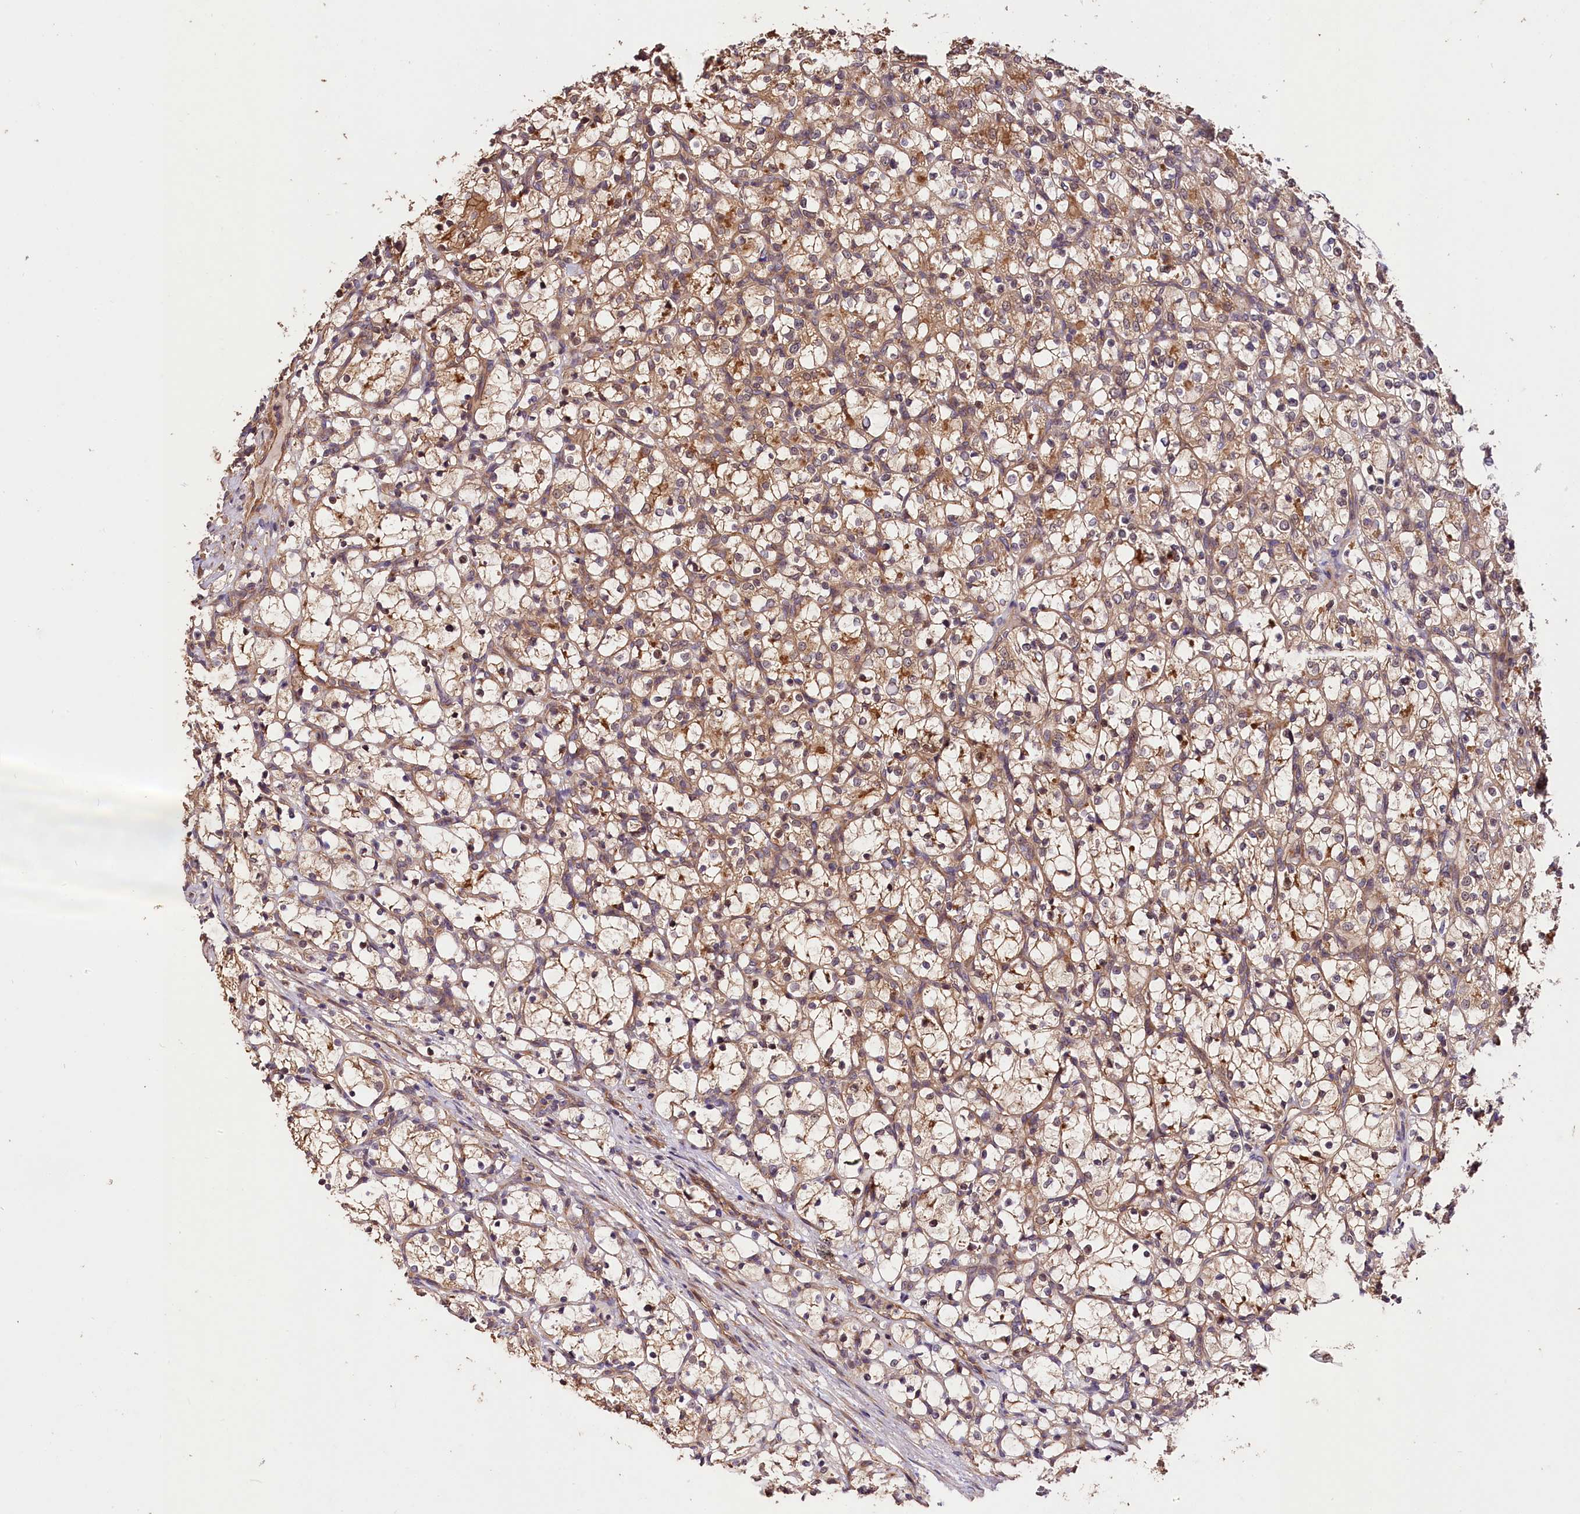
{"staining": {"intensity": "weak", "quantity": ">75%", "location": "cytoplasmic/membranous"}, "tissue": "renal cancer", "cell_type": "Tumor cells", "image_type": "cancer", "snomed": [{"axis": "morphology", "description": "Adenocarcinoma, NOS"}, {"axis": "topography", "description": "Kidney"}], "caption": "A low amount of weak cytoplasmic/membranous staining is identified in approximately >75% of tumor cells in renal adenocarcinoma tissue. Using DAB (3,3'-diaminobenzidine) (brown) and hematoxylin (blue) stains, captured at high magnification using brightfield microscopy.", "gene": "CES3", "patient": {"sex": "female", "age": 69}}